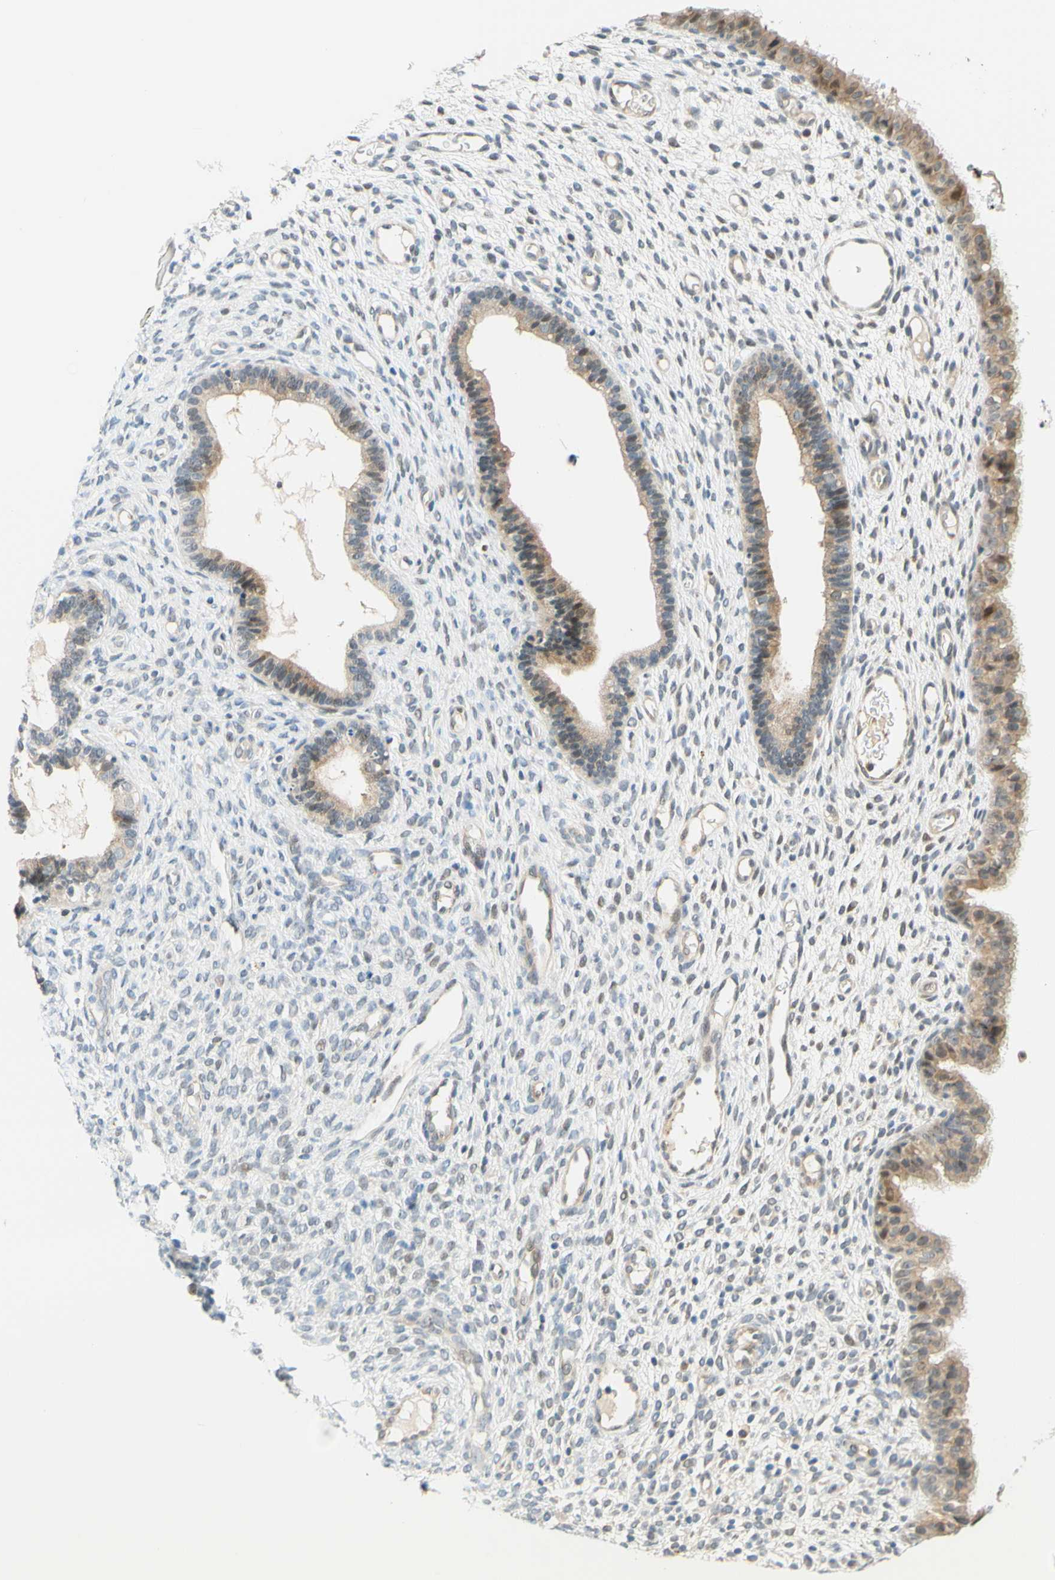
{"staining": {"intensity": "negative", "quantity": "none", "location": "none"}, "tissue": "endometrium", "cell_type": "Cells in endometrial stroma", "image_type": "normal", "snomed": [{"axis": "morphology", "description": "Normal tissue, NOS"}, {"axis": "topography", "description": "Endometrium"}], "caption": "IHC of unremarkable endometrium reveals no staining in cells in endometrial stroma.", "gene": "C2CD2L", "patient": {"sex": "female", "age": 61}}